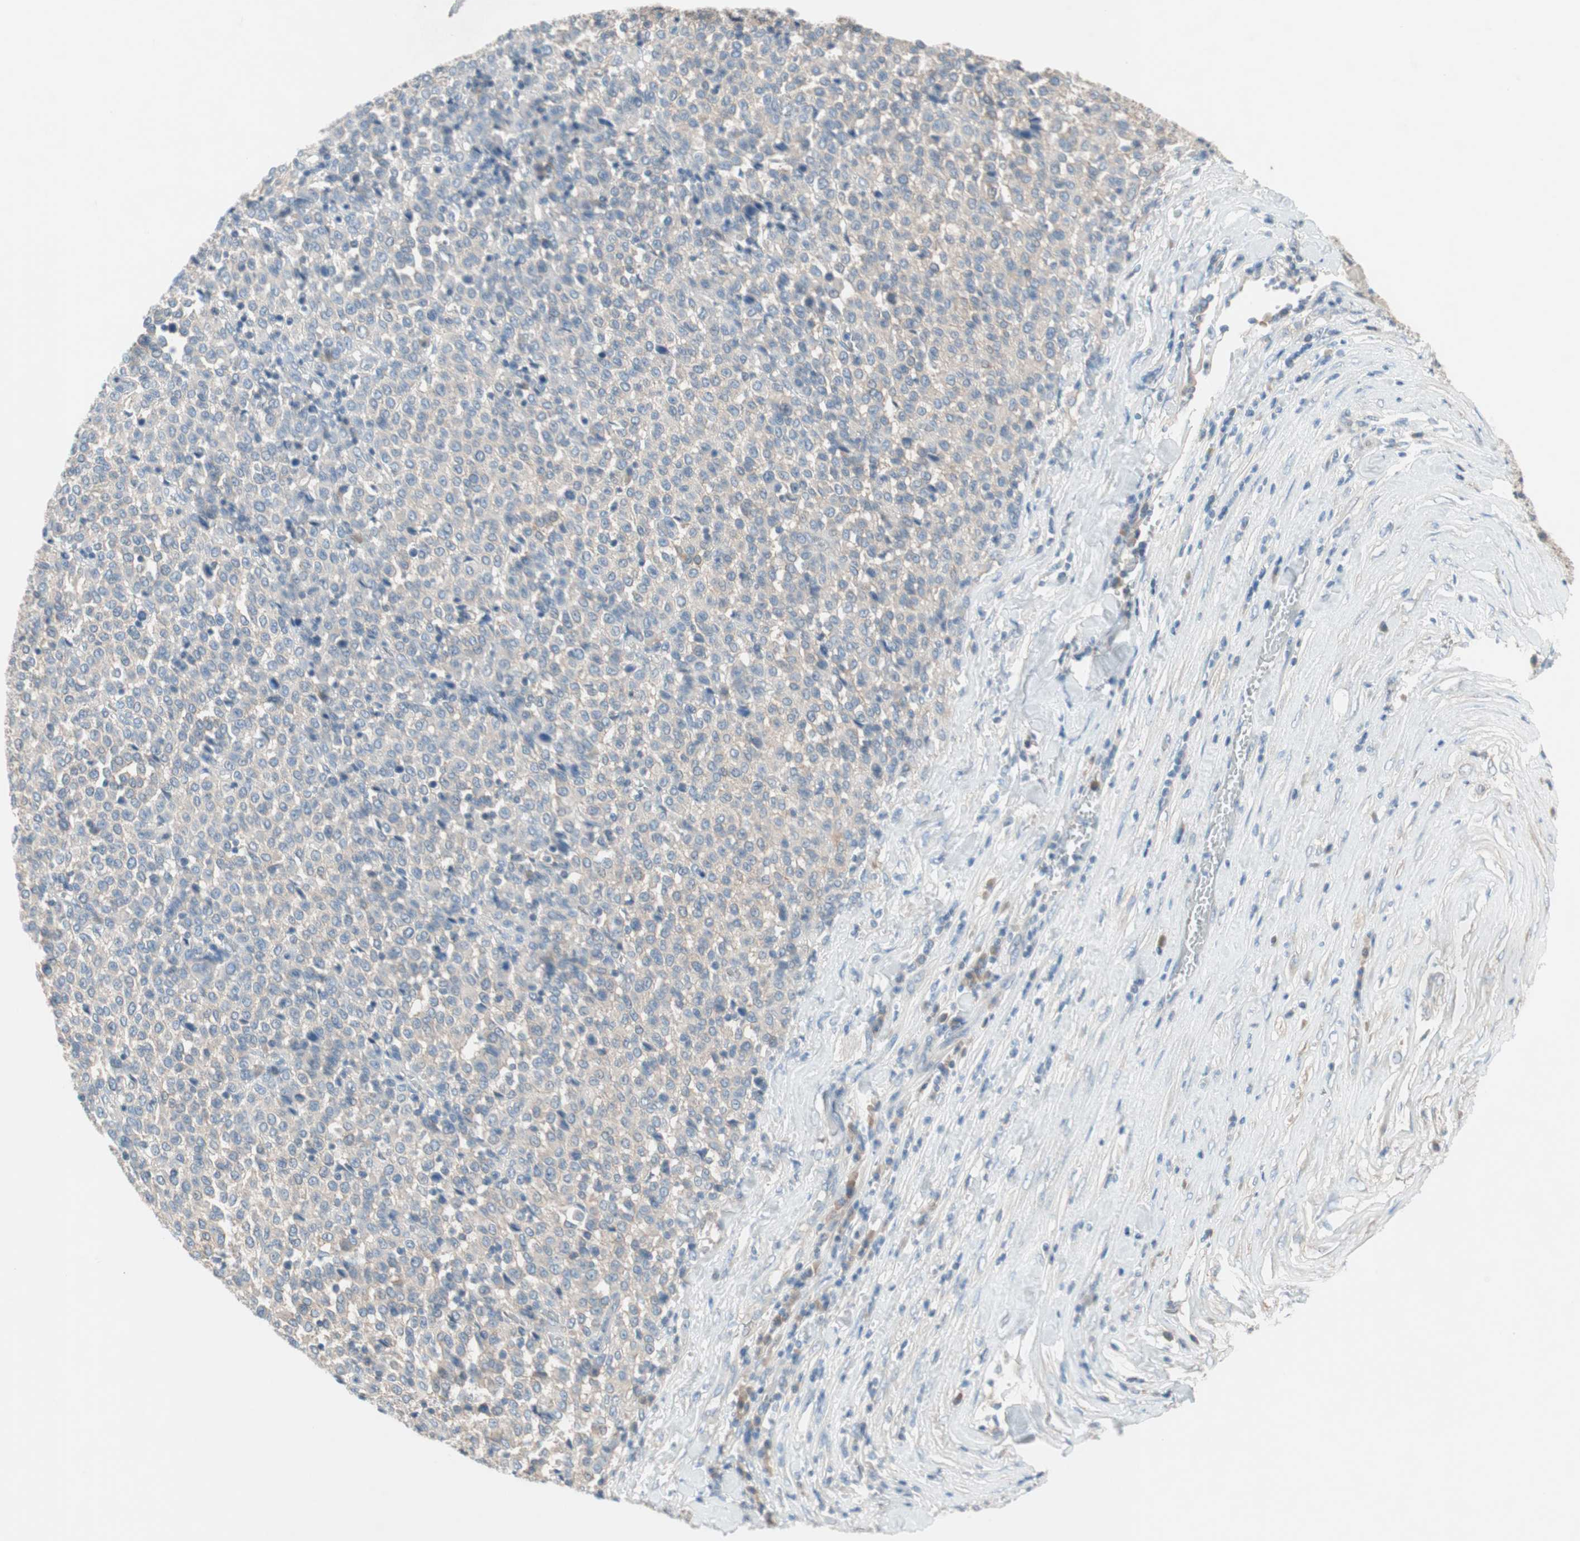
{"staining": {"intensity": "negative", "quantity": "none", "location": "none"}, "tissue": "melanoma", "cell_type": "Tumor cells", "image_type": "cancer", "snomed": [{"axis": "morphology", "description": "Malignant melanoma, Metastatic site"}, {"axis": "topography", "description": "Pancreas"}], "caption": "Tumor cells are negative for protein expression in human malignant melanoma (metastatic site). (Stains: DAB (3,3'-diaminobenzidine) immunohistochemistry (IHC) with hematoxylin counter stain, Microscopy: brightfield microscopy at high magnification).", "gene": "GLUL", "patient": {"sex": "female", "age": 30}}